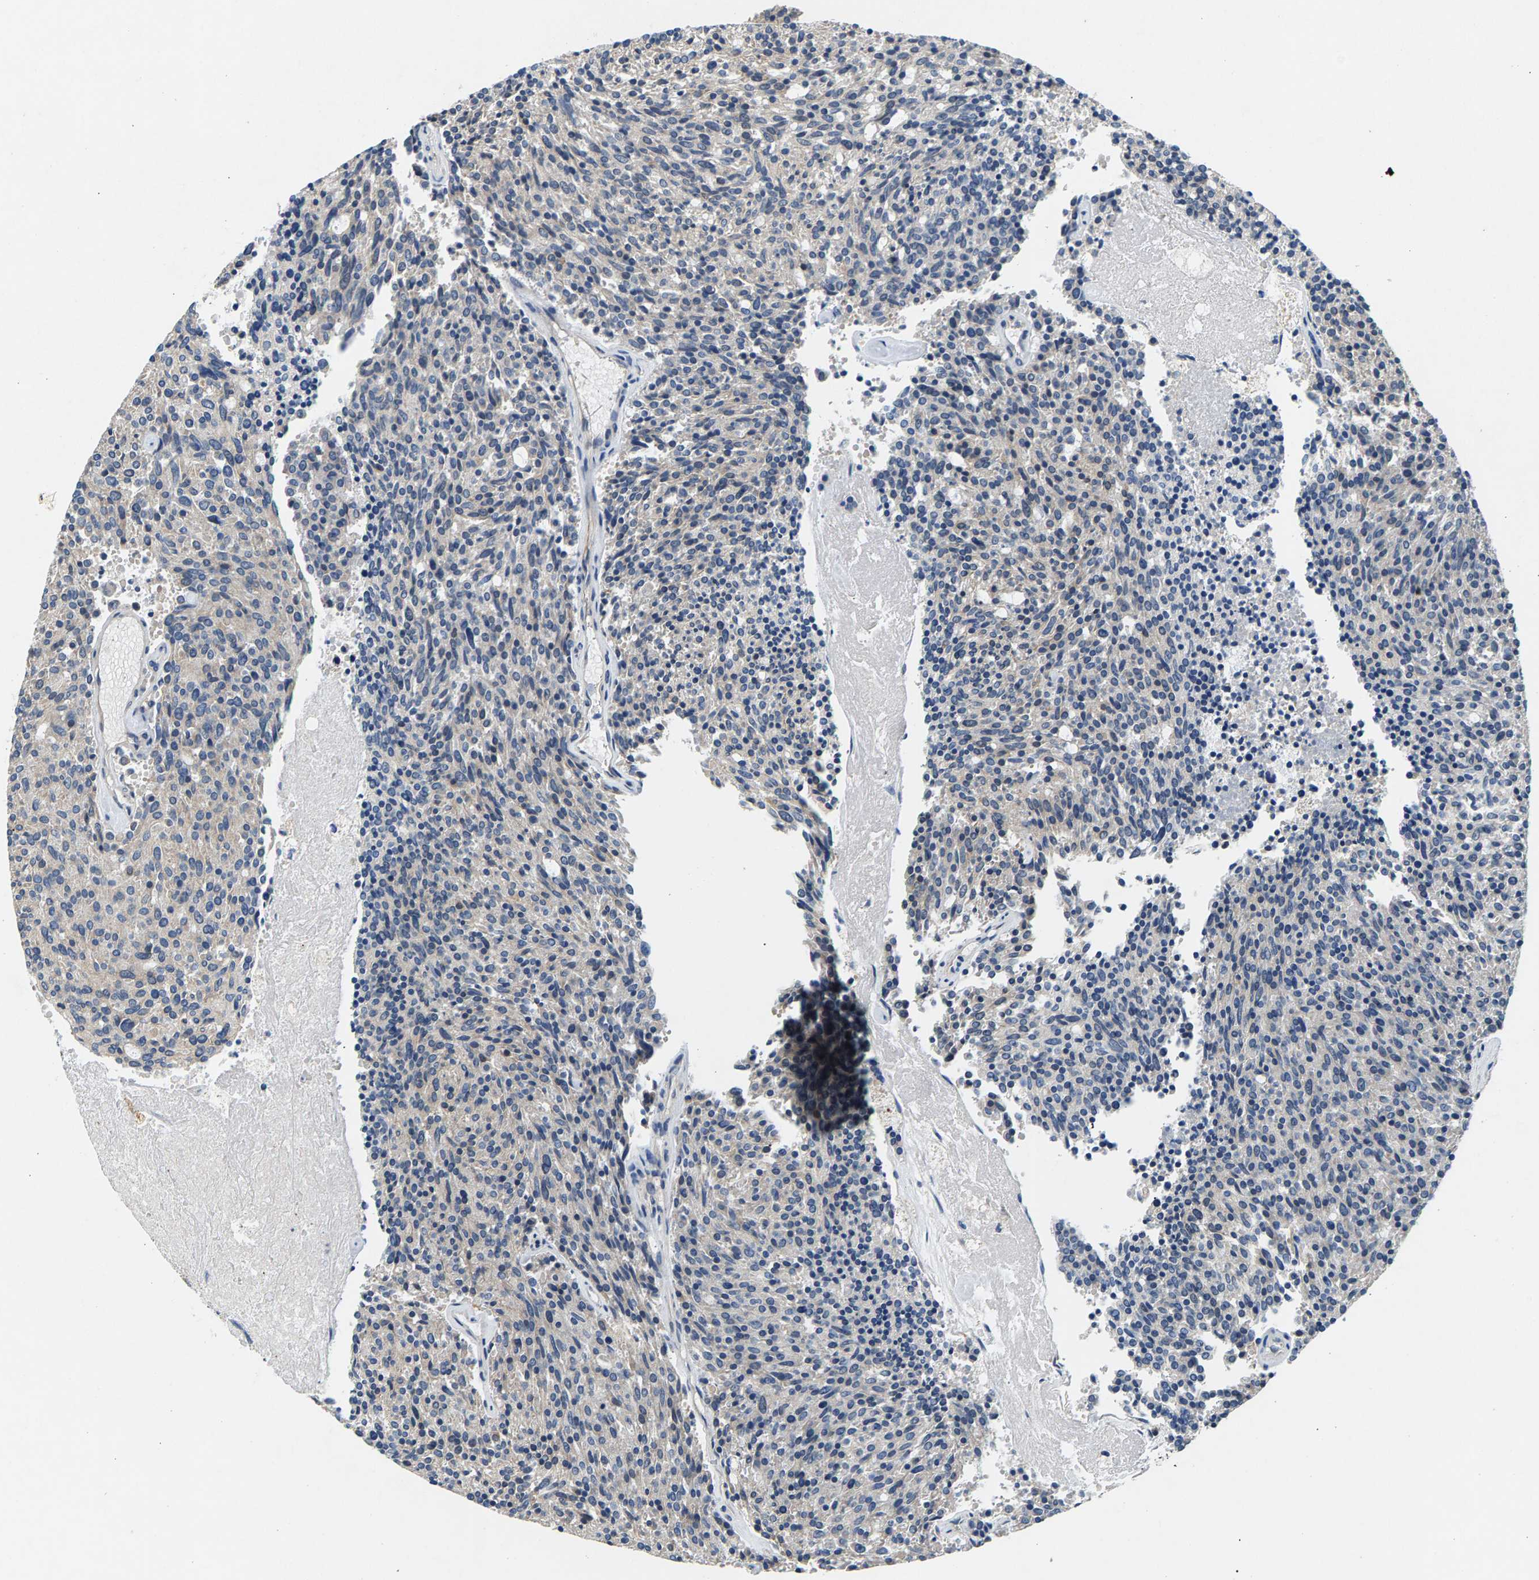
{"staining": {"intensity": "negative", "quantity": "none", "location": "none"}, "tissue": "carcinoid", "cell_type": "Tumor cells", "image_type": "cancer", "snomed": [{"axis": "morphology", "description": "Carcinoid, malignant, NOS"}, {"axis": "topography", "description": "Pancreas"}], "caption": "IHC of human carcinoid demonstrates no staining in tumor cells.", "gene": "NT5C", "patient": {"sex": "female", "age": 54}}